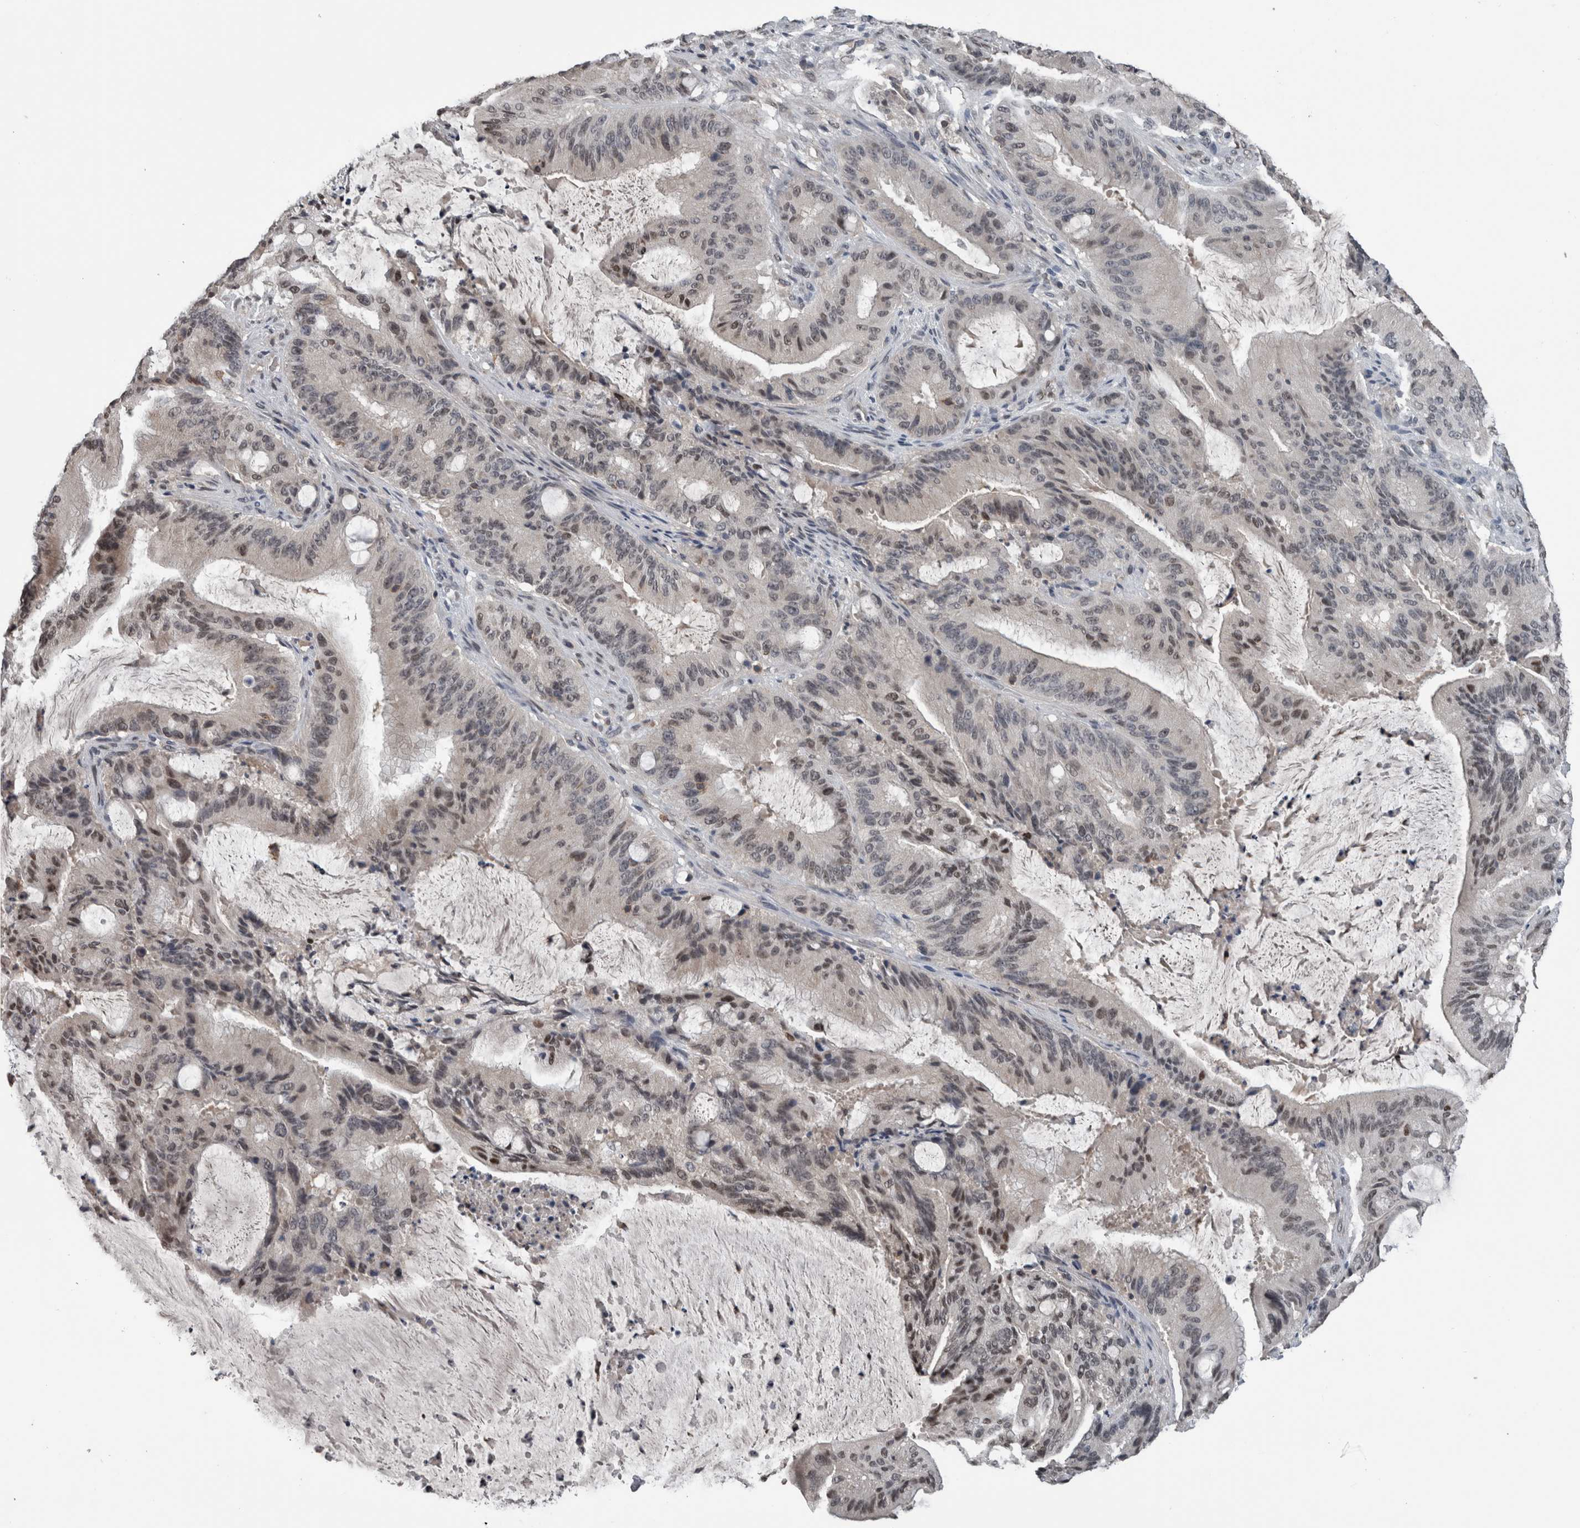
{"staining": {"intensity": "weak", "quantity": "<25%", "location": "nuclear"}, "tissue": "liver cancer", "cell_type": "Tumor cells", "image_type": "cancer", "snomed": [{"axis": "morphology", "description": "Normal tissue, NOS"}, {"axis": "morphology", "description": "Cholangiocarcinoma"}, {"axis": "topography", "description": "Liver"}, {"axis": "topography", "description": "Peripheral nerve tissue"}], "caption": "This is an immunohistochemistry photomicrograph of liver cancer (cholangiocarcinoma). There is no expression in tumor cells.", "gene": "MAFF", "patient": {"sex": "female", "age": 73}}